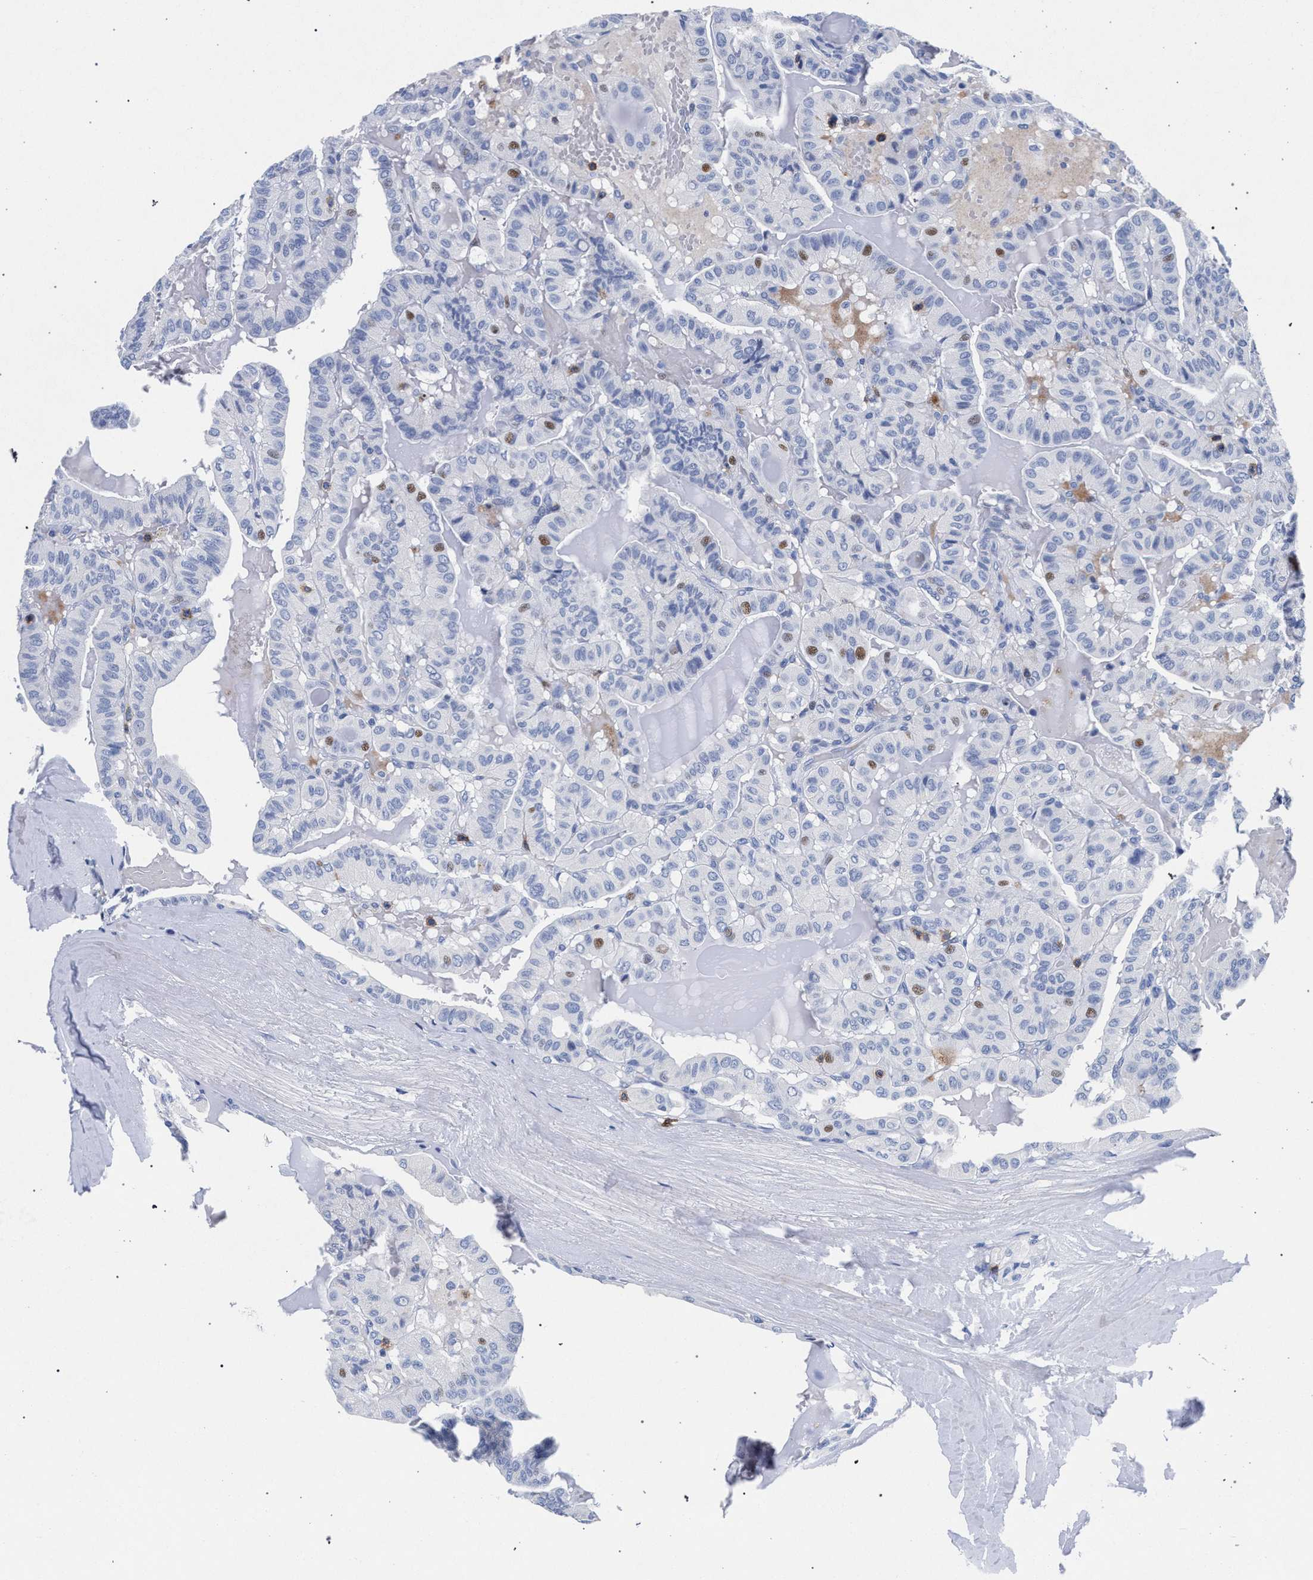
{"staining": {"intensity": "moderate", "quantity": "<25%", "location": "nuclear"}, "tissue": "thyroid cancer", "cell_type": "Tumor cells", "image_type": "cancer", "snomed": [{"axis": "morphology", "description": "Papillary adenocarcinoma, NOS"}, {"axis": "topography", "description": "Thyroid gland"}], "caption": "DAB (3,3'-diaminobenzidine) immunohistochemical staining of human thyroid cancer displays moderate nuclear protein staining in about <25% of tumor cells.", "gene": "KLRK1", "patient": {"sex": "male", "age": 77}}